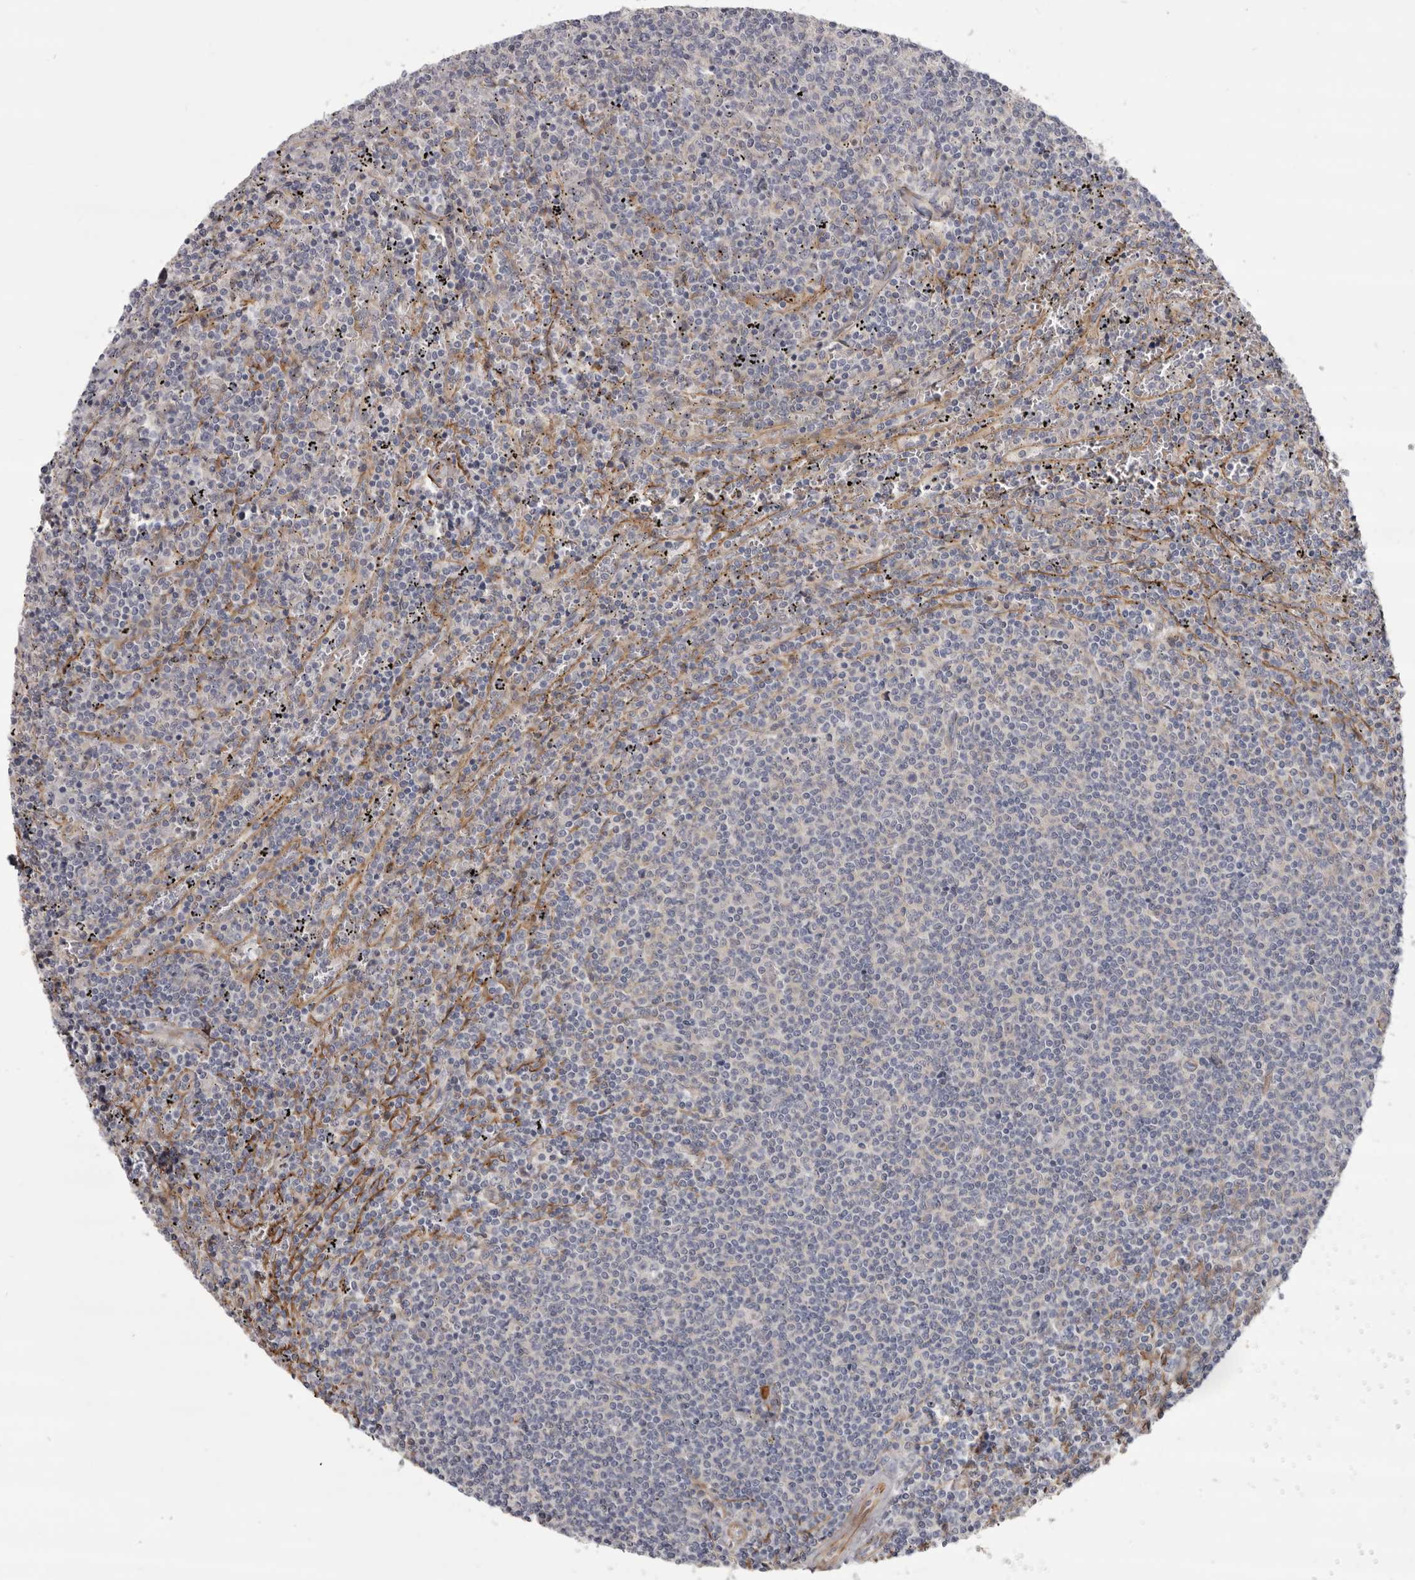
{"staining": {"intensity": "negative", "quantity": "none", "location": "none"}, "tissue": "lymphoma", "cell_type": "Tumor cells", "image_type": "cancer", "snomed": [{"axis": "morphology", "description": "Malignant lymphoma, non-Hodgkin's type, Low grade"}, {"axis": "topography", "description": "Spleen"}], "caption": "Immunohistochemistry micrograph of neoplastic tissue: low-grade malignant lymphoma, non-Hodgkin's type stained with DAB (3,3'-diaminobenzidine) demonstrates no significant protein staining in tumor cells.", "gene": "CGN", "patient": {"sex": "female", "age": 50}}